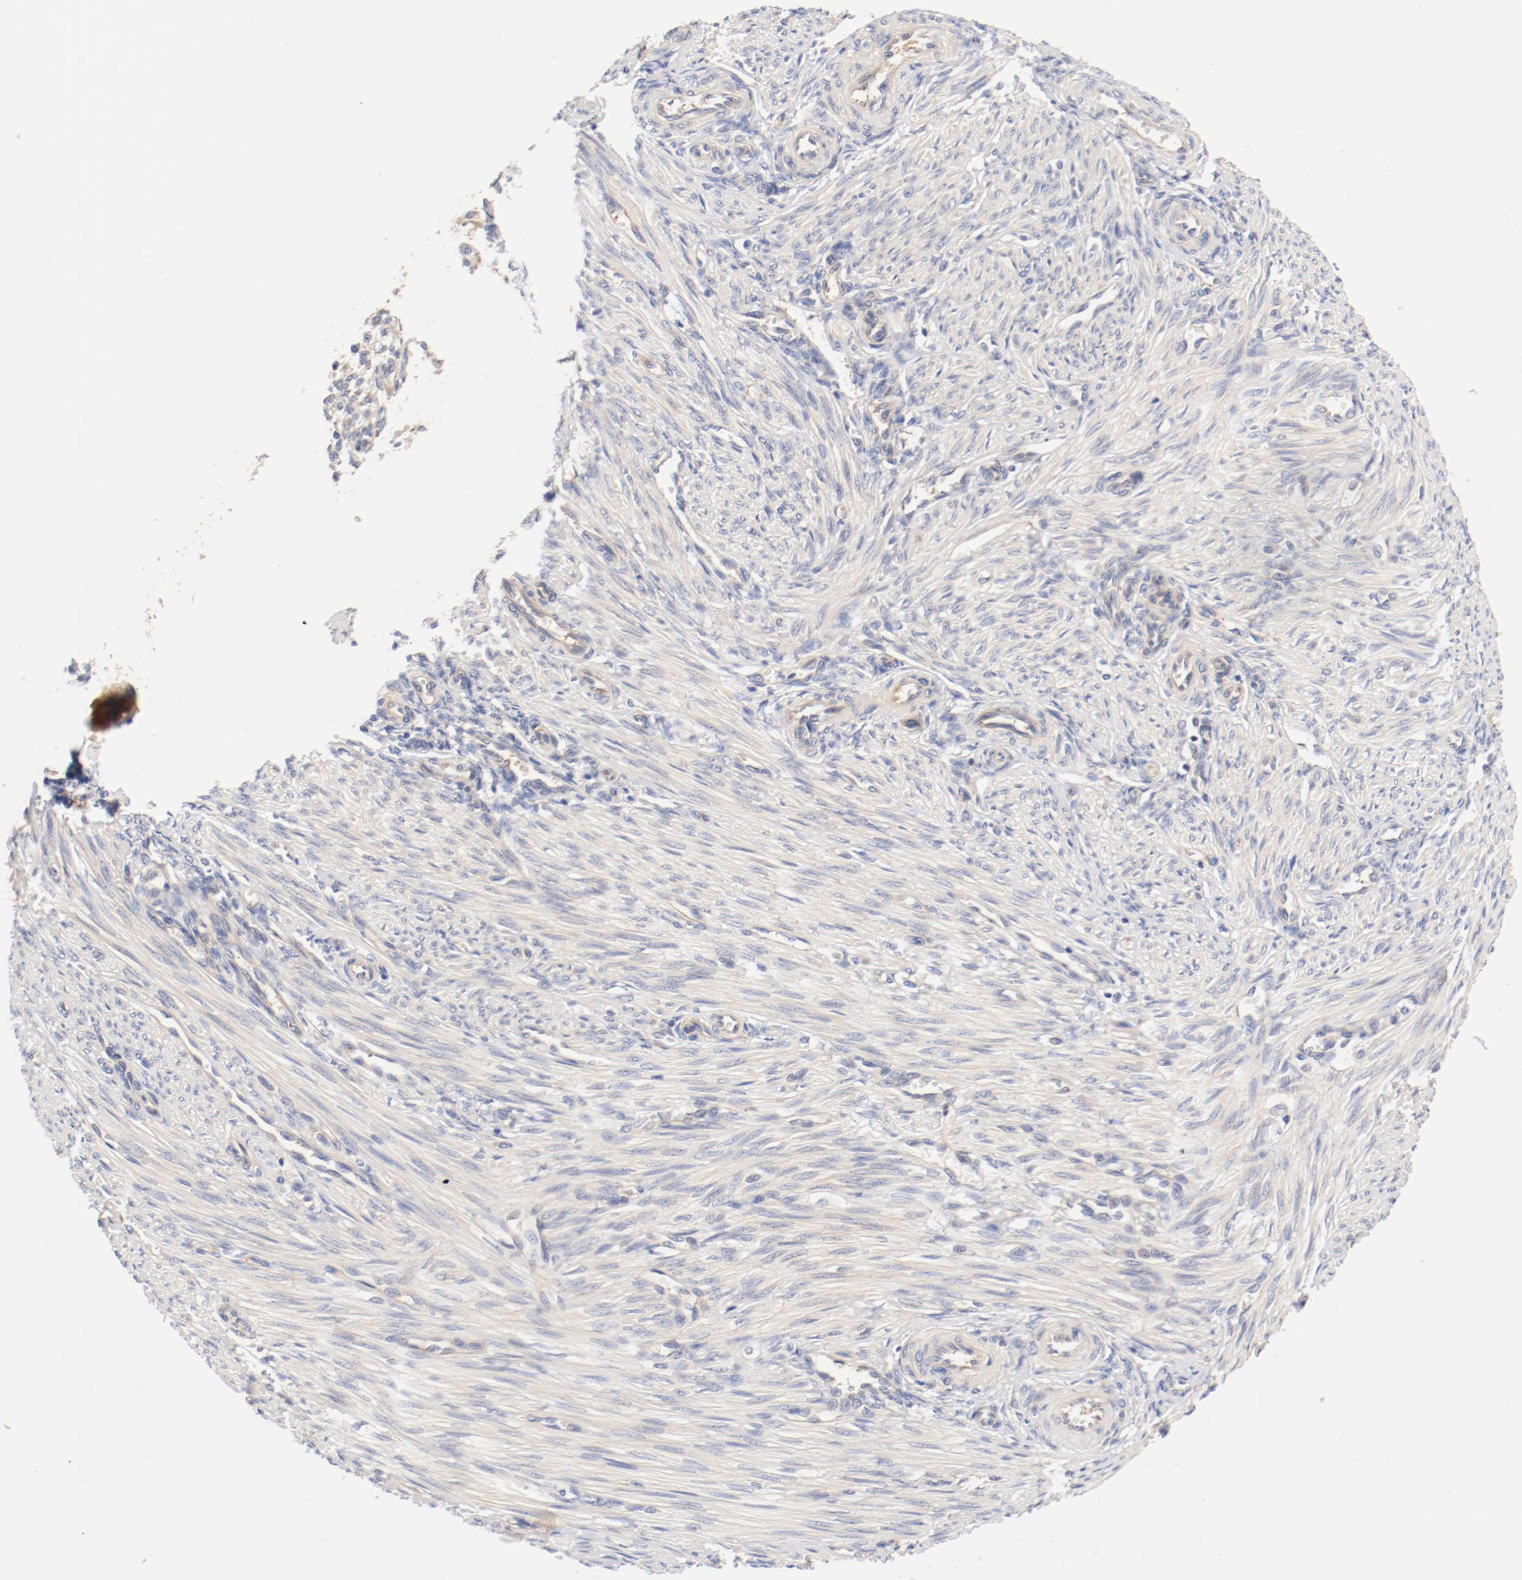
{"staining": {"intensity": "weak", "quantity": "25%-75%", "location": "cytoplasmic/membranous"}, "tissue": "endometrium", "cell_type": "Cells in endometrial stroma", "image_type": "normal", "snomed": [{"axis": "morphology", "description": "Normal tissue, NOS"}, {"axis": "topography", "description": "Endometrium"}], "caption": "A low amount of weak cytoplasmic/membranous expression is appreciated in approximately 25%-75% of cells in endometrial stroma in normal endometrium.", "gene": "DYNC1H1", "patient": {"sex": "female", "age": 27}}